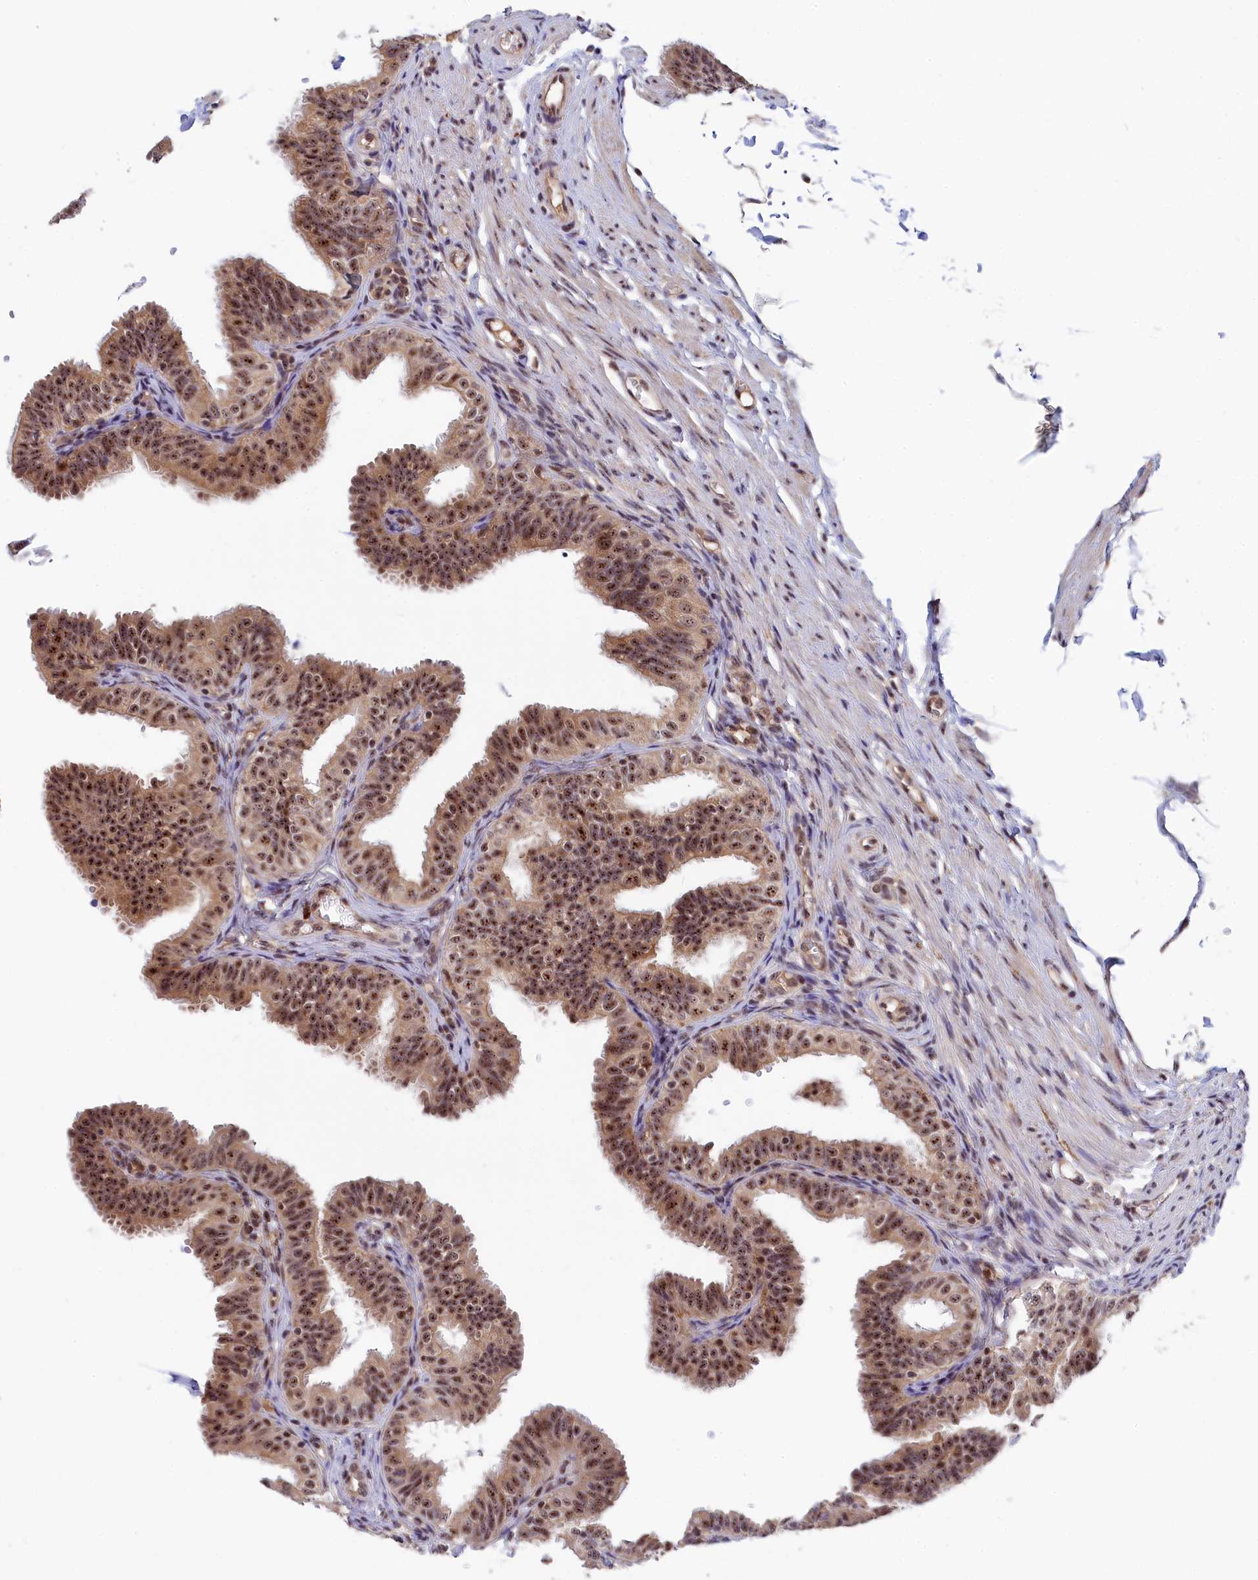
{"staining": {"intensity": "moderate", "quantity": ">75%", "location": "cytoplasmic/membranous,nuclear"}, "tissue": "fallopian tube", "cell_type": "Glandular cells", "image_type": "normal", "snomed": [{"axis": "morphology", "description": "Normal tissue, NOS"}, {"axis": "topography", "description": "Fallopian tube"}], "caption": "Immunohistochemical staining of unremarkable fallopian tube displays >75% levels of moderate cytoplasmic/membranous,nuclear protein staining in approximately >75% of glandular cells.", "gene": "TAB1", "patient": {"sex": "female", "age": 35}}